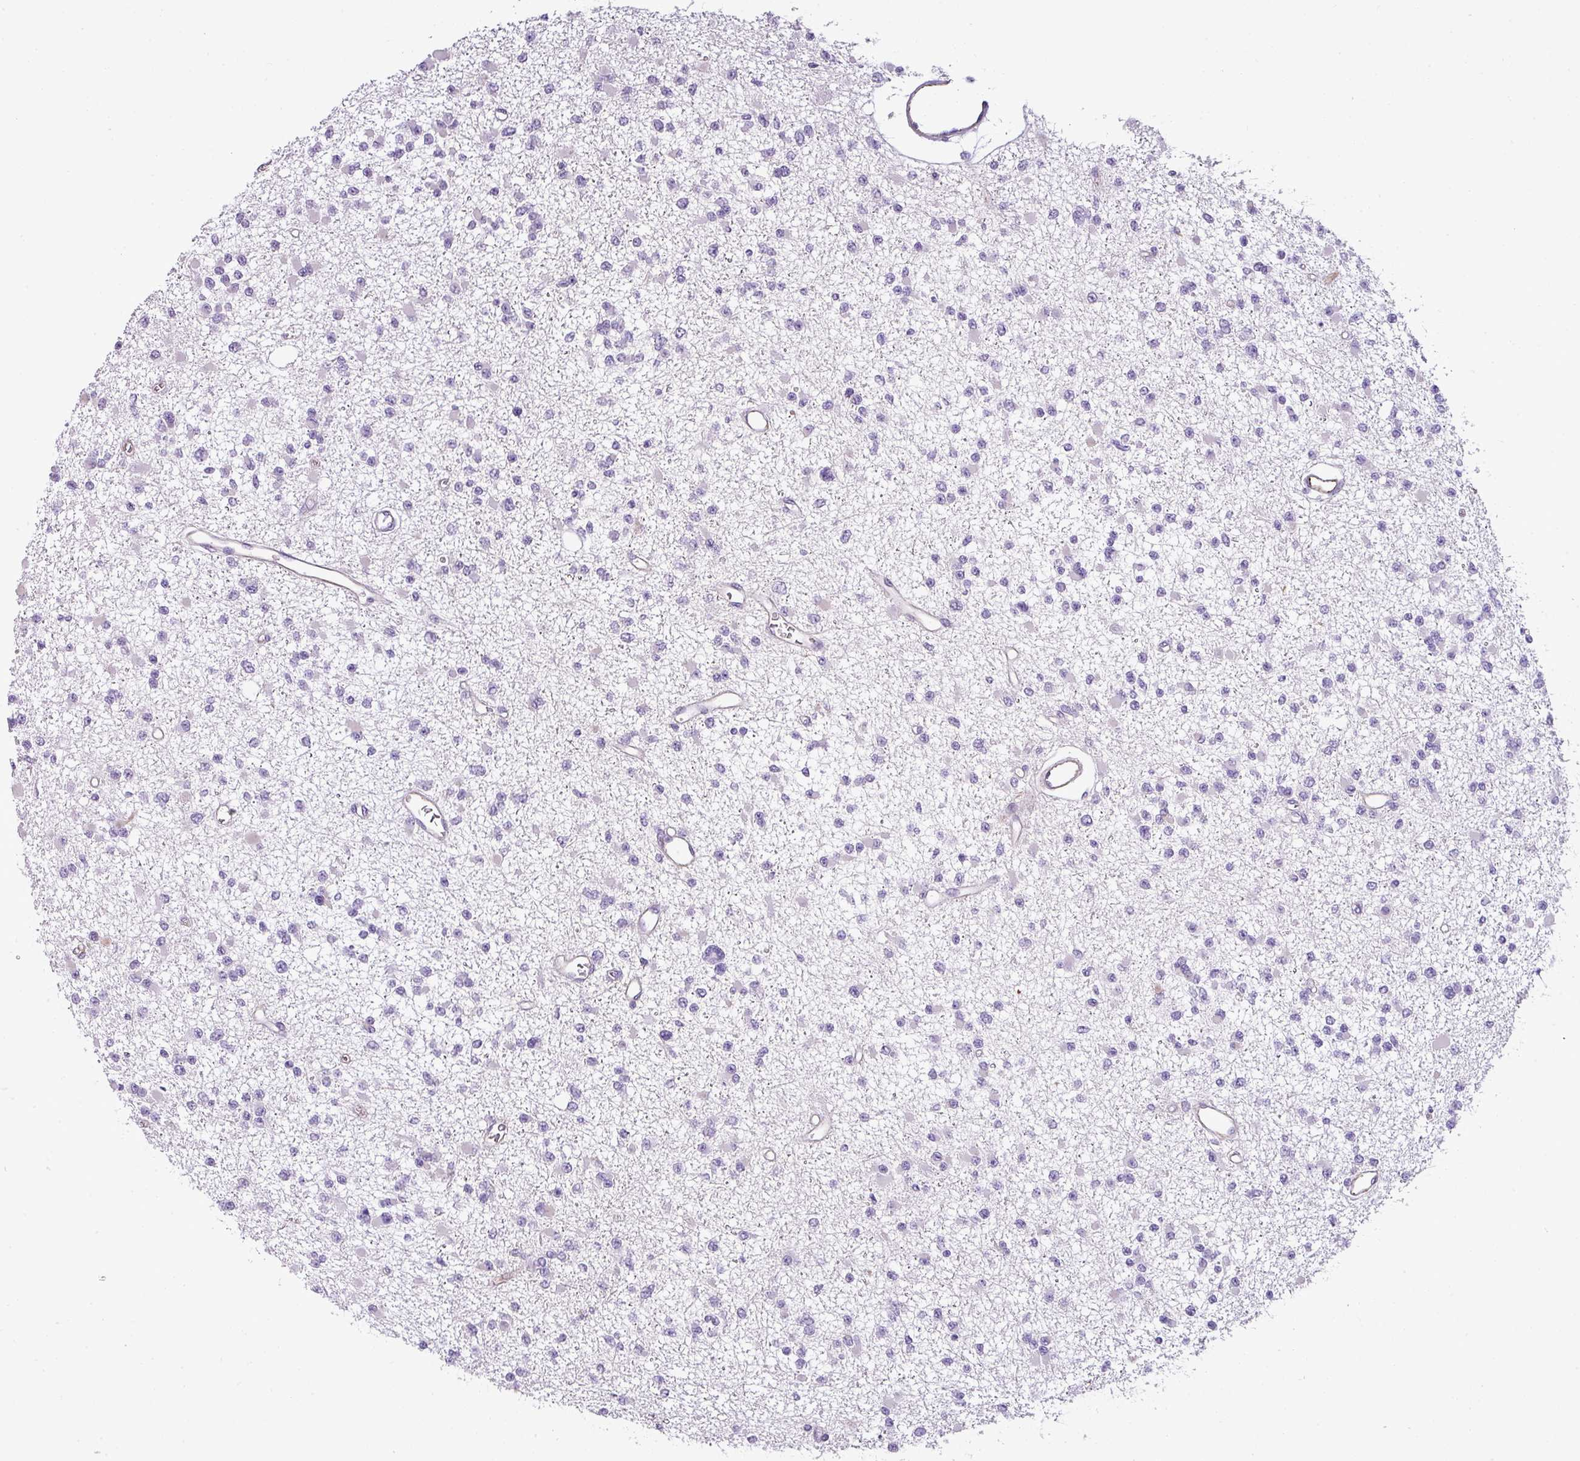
{"staining": {"intensity": "negative", "quantity": "none", "location": "none"}, "tissue": "glioma", "cell_type": "Tumor cells", "image_type": "cancer", "snomed": [{"axis": "morphology", "description": "Glioma, malignant, Low grade"}, {"axis": "topography", "description": "Brain"}], "caption": "Photomicrograph shows no significant protein positivity in tumor cells of malignant glioma (low-grade).", "gene": "ENSG00000273748", "patient": {"sex": "female", "age": 22}}